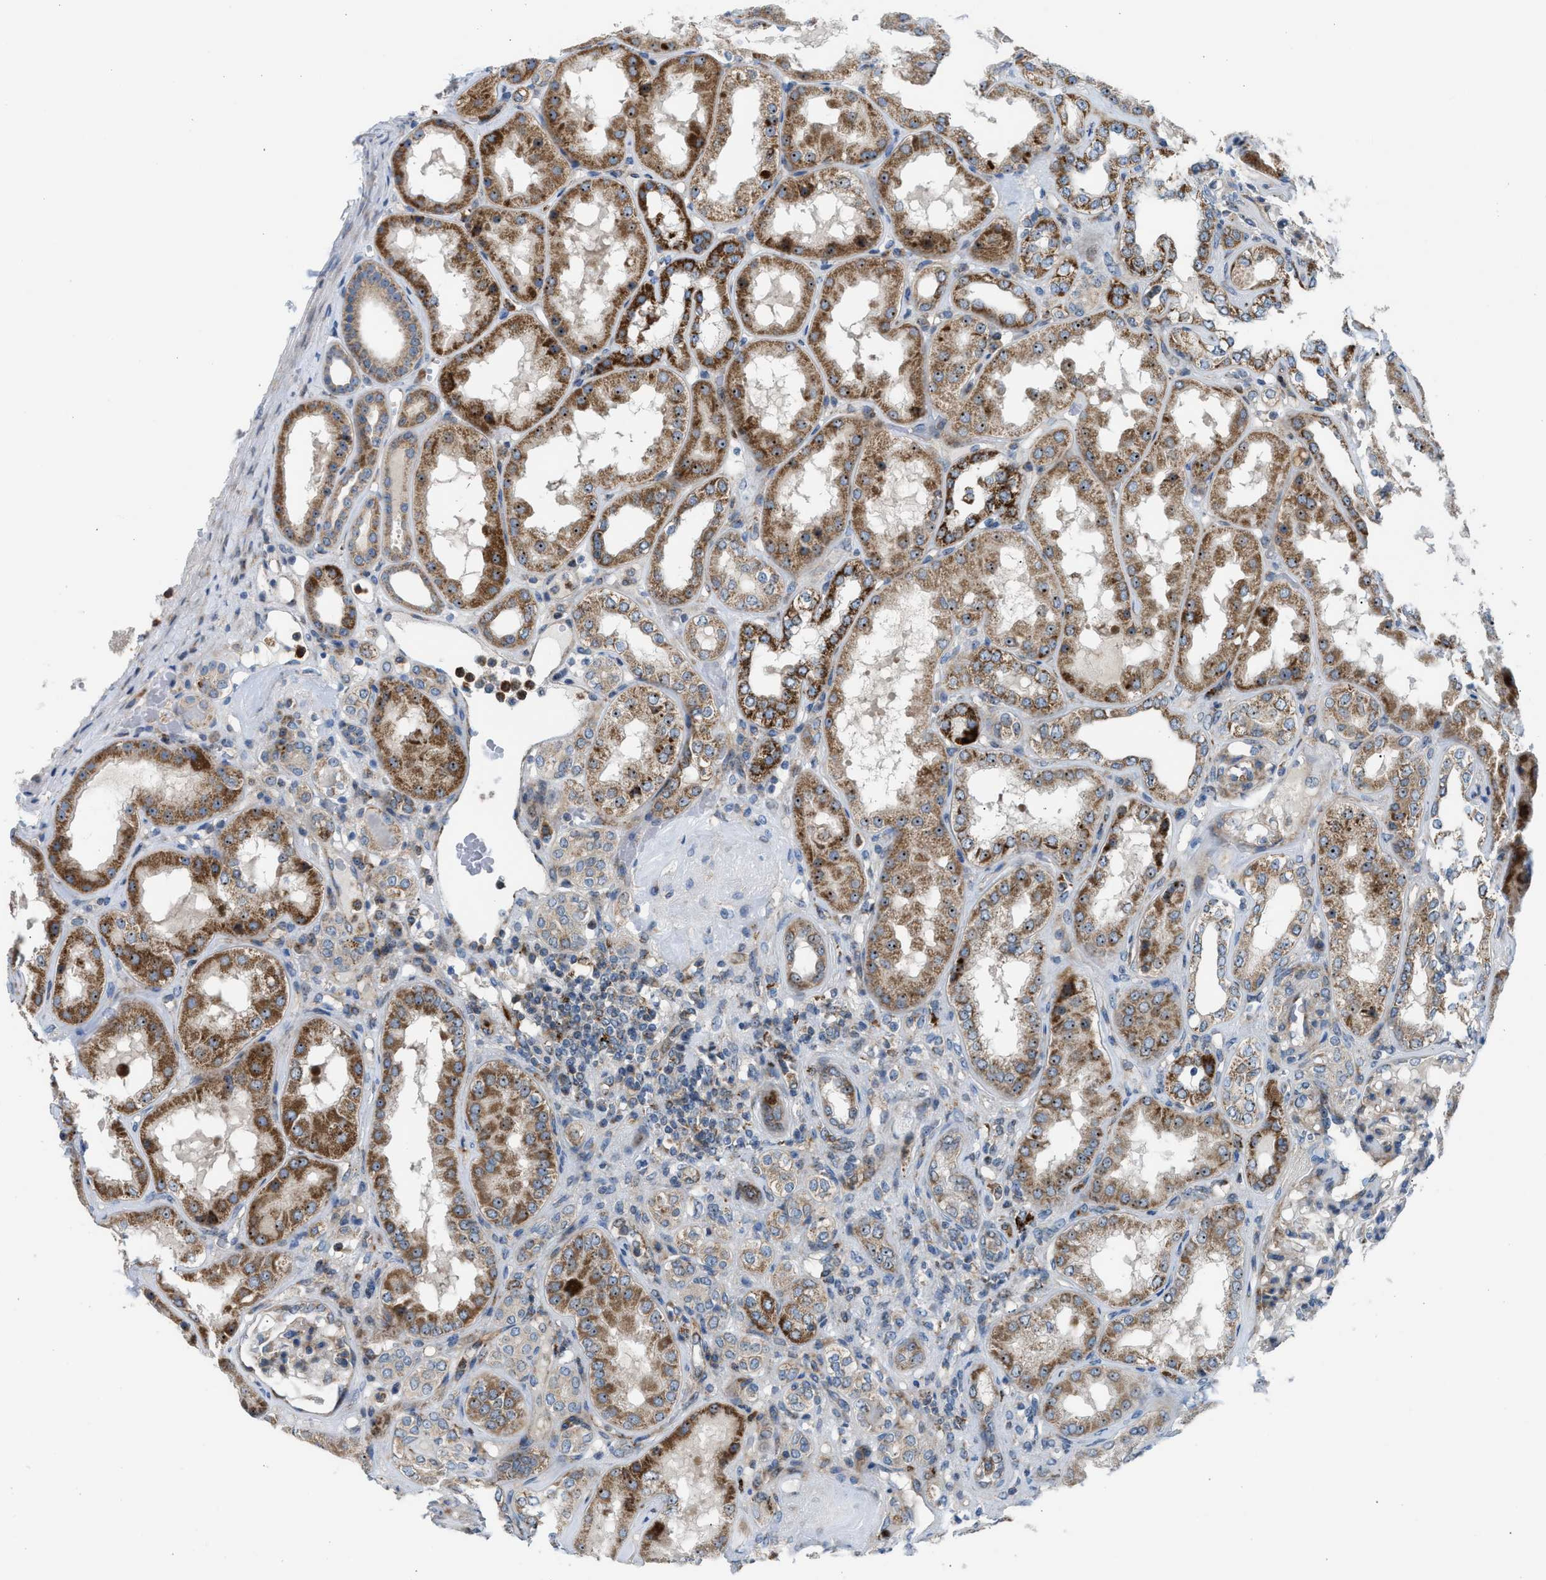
{"staining": {"intensity": "weak", "quantity": "25%-75%", "location": "cytoplasmic/membranous"}, "tissue": "kidney", "cell_type": "Cells in glomeruli", "image_type": "normal", "snomed": [{"axis": "morphology", "description": "Normal tissue, NOS"}, {"axis": "topography", "description": "Kidney"}], "caption": "A brown stain highlights weak cytoplasmic/membranous positivity of a protein in cells in glomeruli of normal human kidney. (IHC, brightfield microscopy, high magnification).", "gene": "TPH1", "patient": {"sex": "female", "age": 56}}